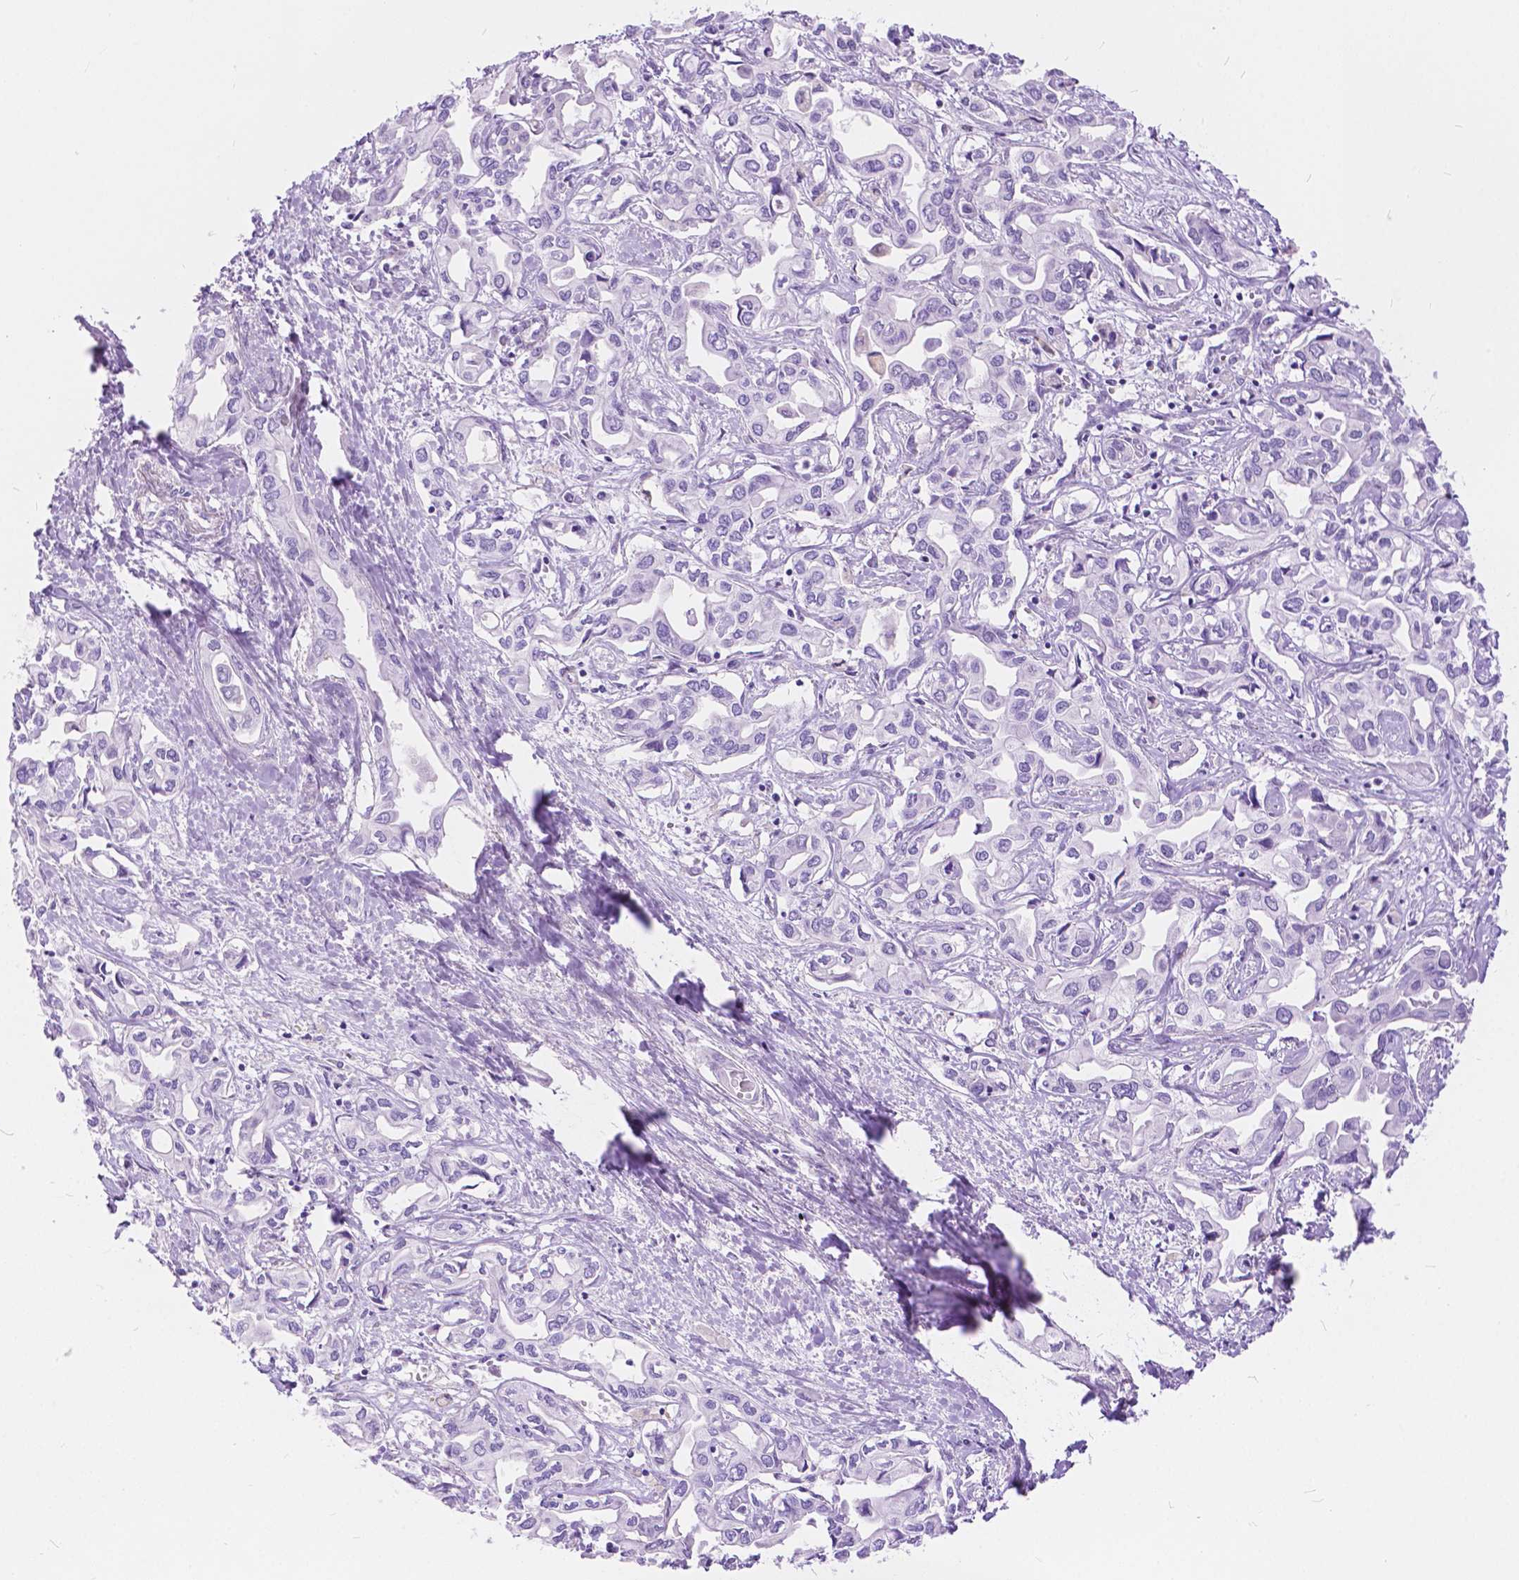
{"staining": {"intensity": "negative", "quantity": "none", "location": "none"}, "tissue": "liver cancer", "cell_type": "Tumor cells", "image_type": "cancer", "snomed": [{"axis": "morphology", "description": "Cholangiocarcinoma"}, {"axis": "topography", "description": "Liver"}], "caption": "Immunohistochemical staining of human liver cancer shows no significant positivity in tumor cells.", "gene": "CHRM1", "patient": {"sex": "female", "age": 64}}